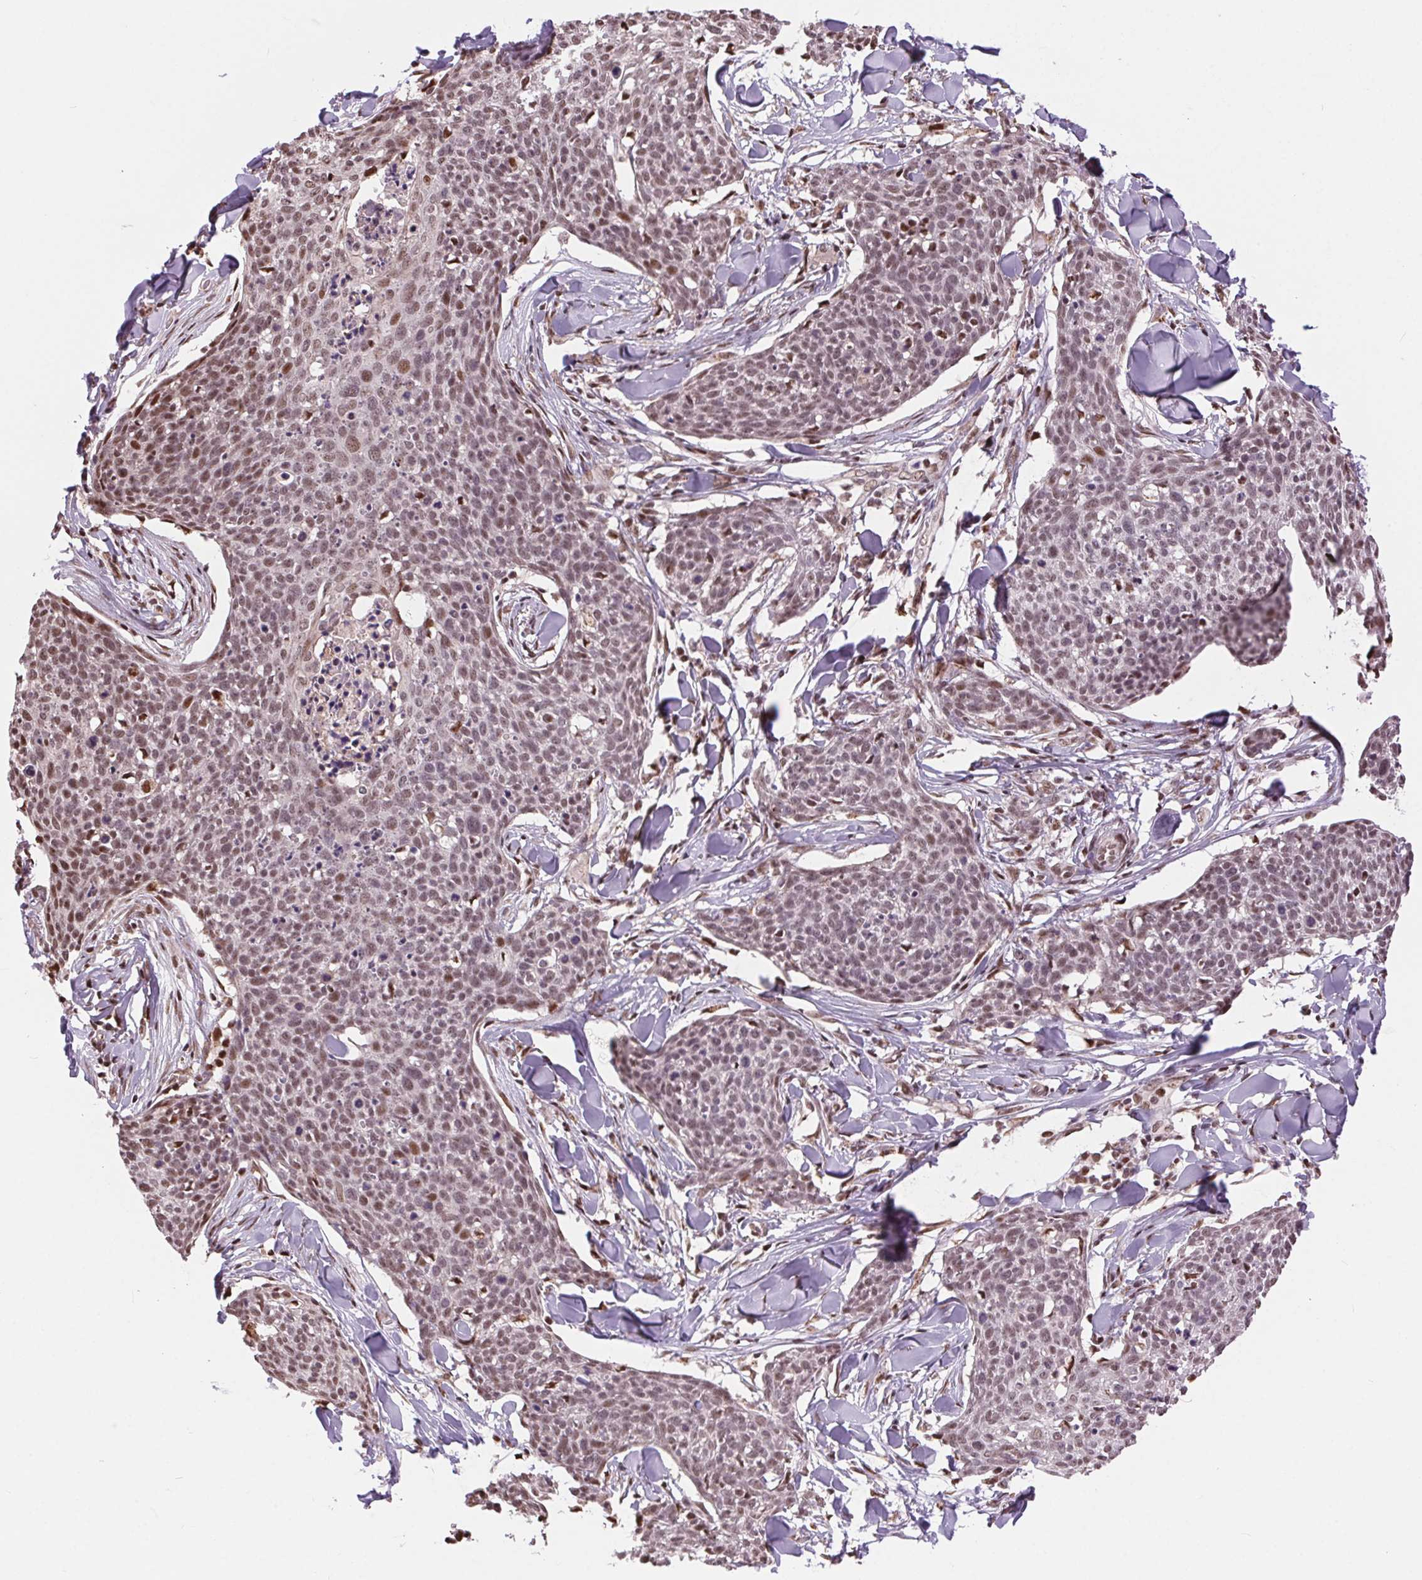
{"staining": {"intensity": "moderate", "quantity": ">75%", "location": "nuclear"}, "tissue": "skin cancer", "cell_type": "Tumor cells", "image_type": "cancer", "snomed": [{"axis": "morphology", "description": "Squamous cell carcinoma, NOS"}, {"axis": "topography", "description": "Skin"}, {"axis": "topography", "description": "Vulva"}], "caption": "A high-resolution image shows IHC staining of squamous cell carcinoma (skin), which displays moderate nuclear staining in approximately >75% of tumor cells. (Brightfield microscopy of DAB IHC at high magnification).", "gene": "RAD23A", "patient": {"sex": "female", "age": 75}}